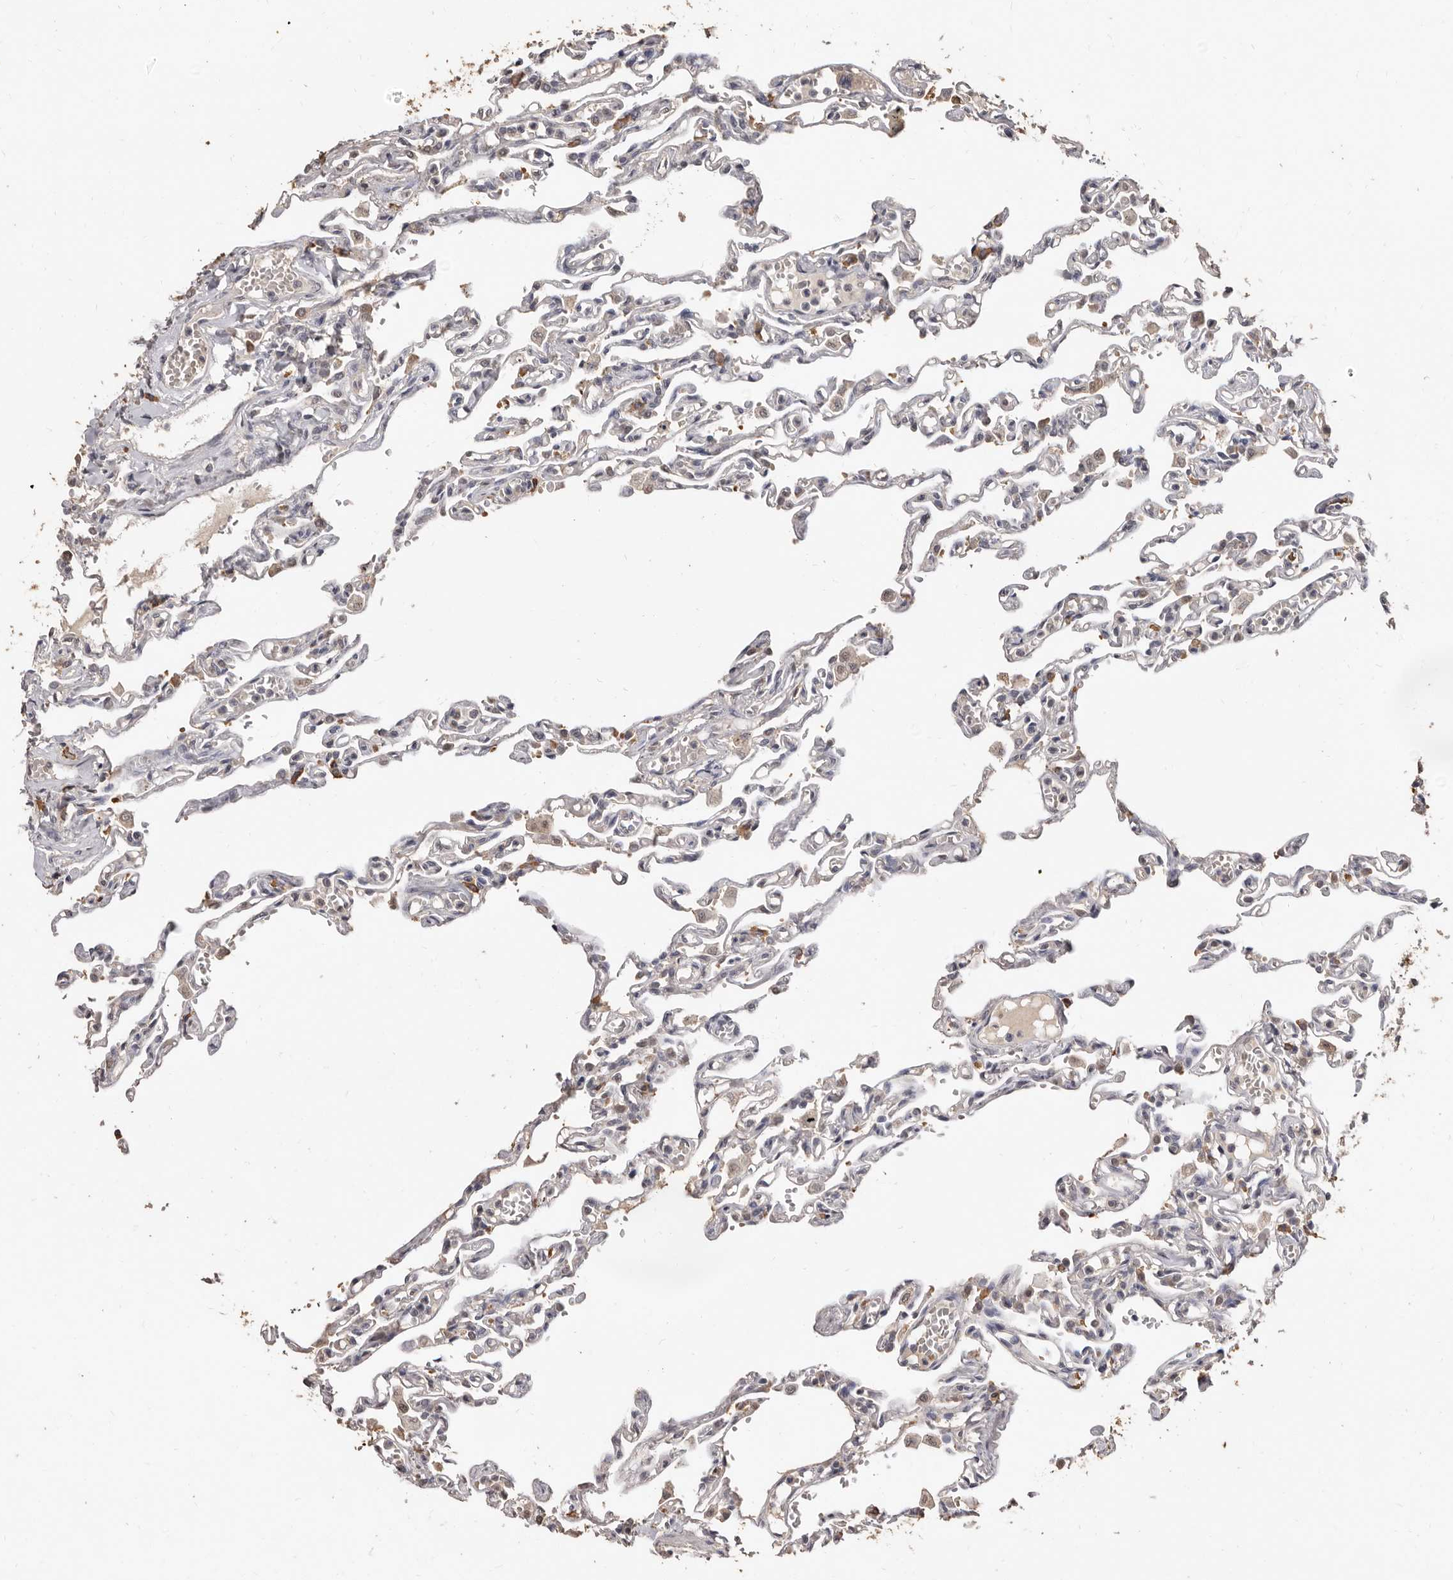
{"staining": {"intensity": "weak", "quantity": "<25%", "location": "cytoplasmic/membranous"}, "tissue": "lung", "cell_type": "Alveolar cells", "image_type": "normal", "snomed": [{"axis": "morphology", "description": "Normal tissue, NOS"}, {"axis": "topography", "description": "Lung"}], "caption": "Immunohistochemical staining of benign human lung reveals no significant expression in alveolar cells. (Brightfield microscopy of DAB immunohistochemistry at high magnification).", "gene": "INAVA", "patient": {"sex": "male", "age": 21}}